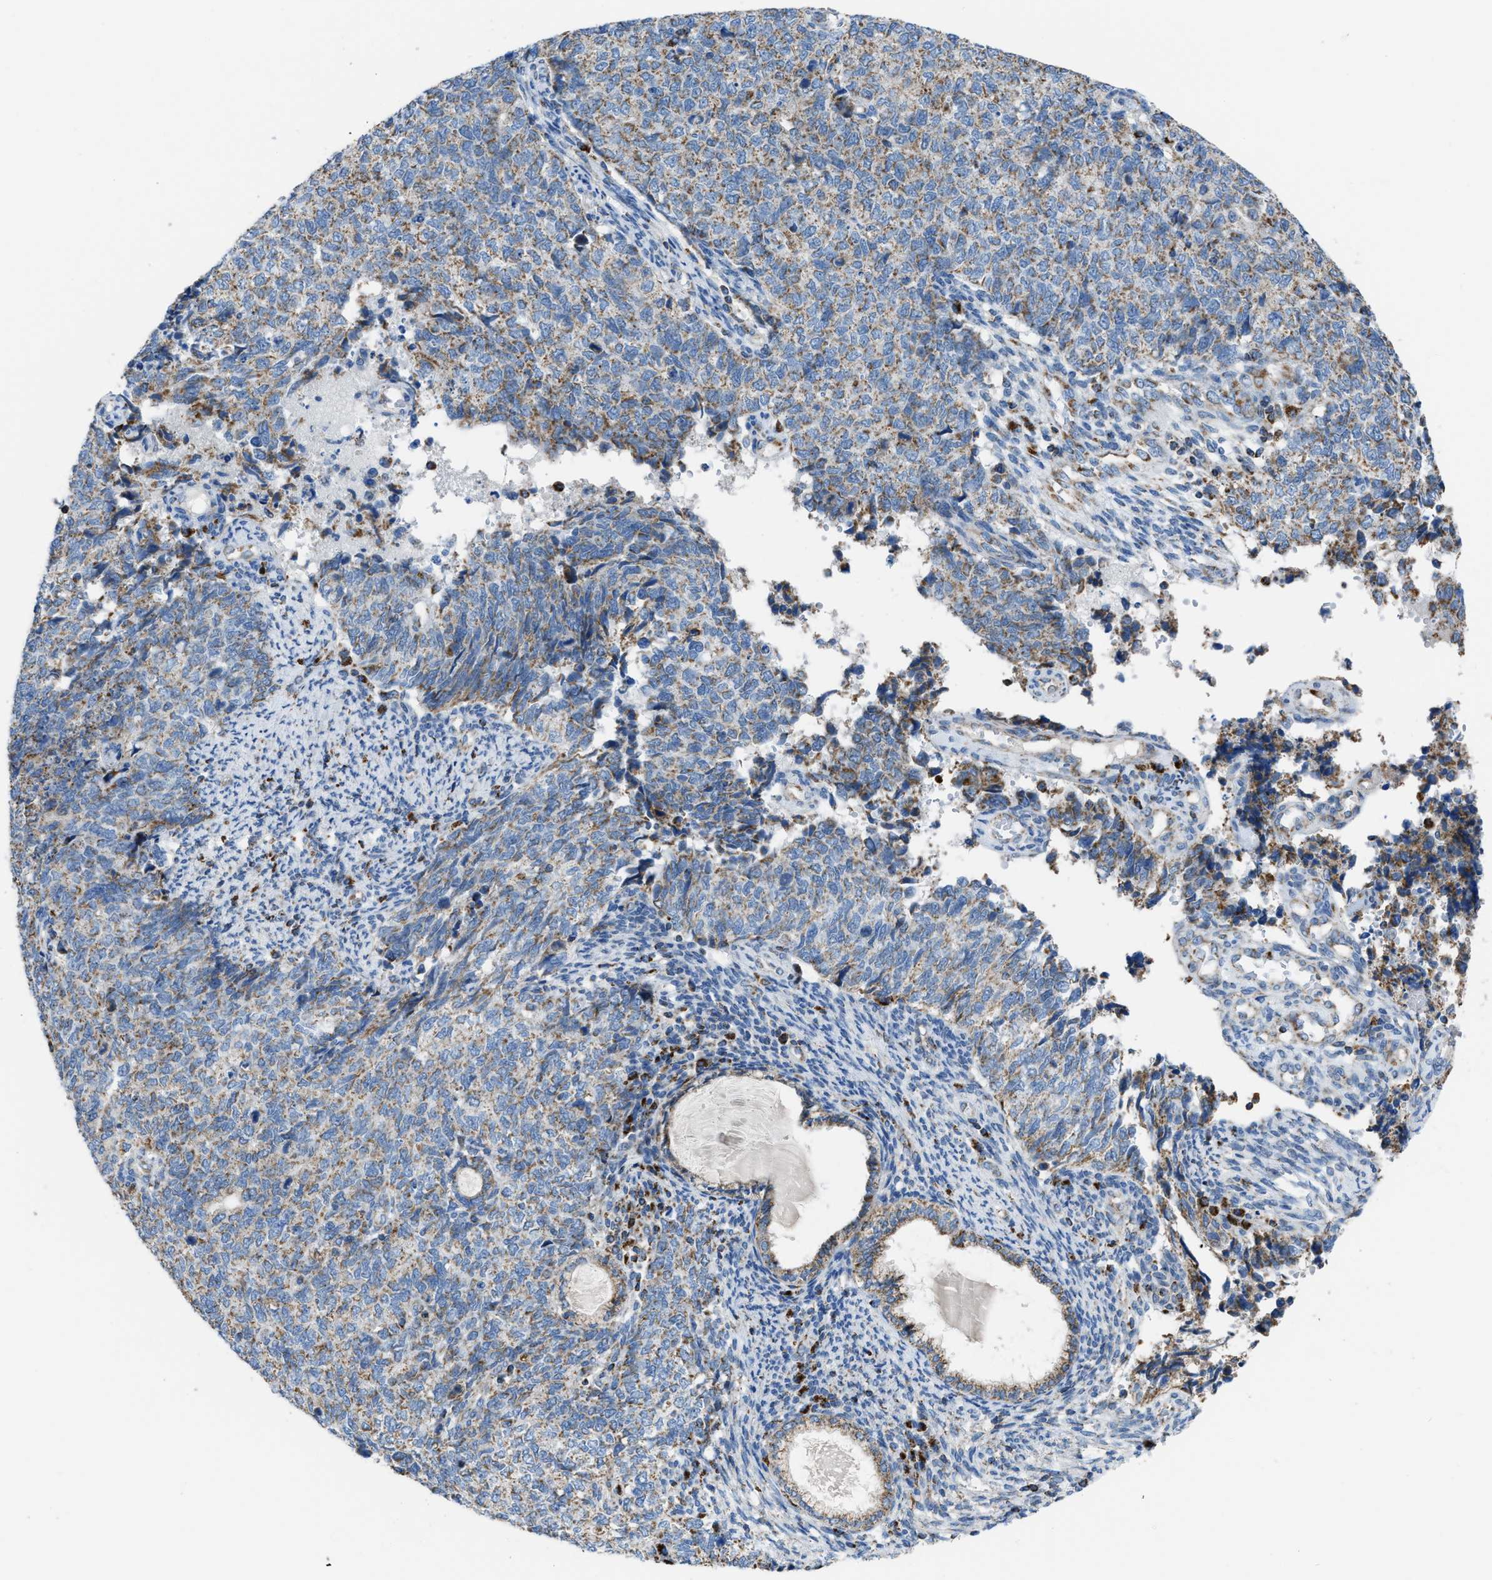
{"staining": {"intensity": "moderate", "quantity": ">75%", "location": "cytoplasmic/membranous"}, "tissue": "cervical cancer", "cell_type": "Tumor cells", "image_type": "cancer", "snomed": [{"axis": "morphology", "description": "Squamous cell carcinoma, NOS"}, {"axis": "topography", "description": "Cervix"}], "caption": "Immunohistochemistry (IHC) (DAB (3,3'-diaminobenzidine)) staining of cervical cancer (squamous cell carcinoma) reveals moderate cytoplasmic/membranous protein expression in about >75% of tumor cells. (Brightfield microscopy of DAB IHC at high magnification).", "gene": "ETFB", "patient": {"sex": "female", "age": 63}}